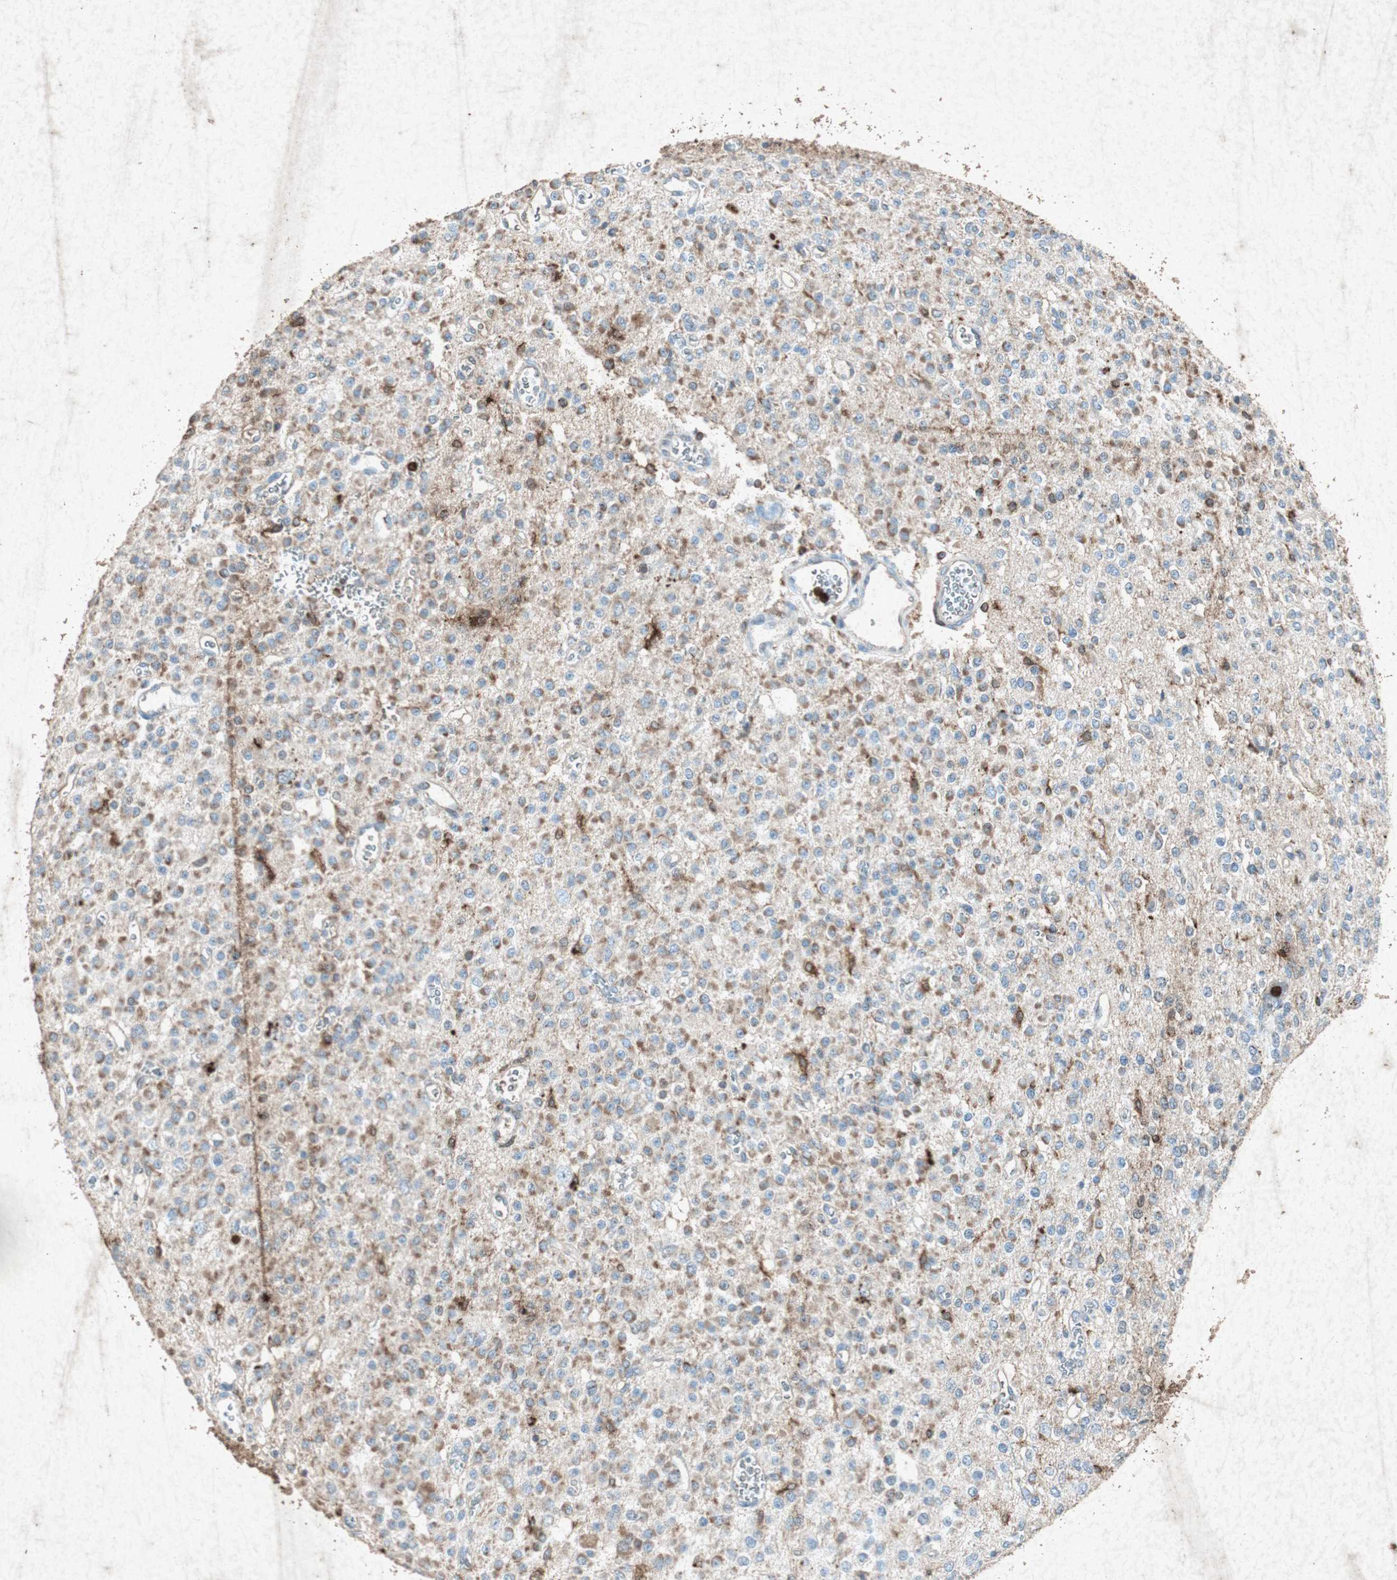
{"staining": {"intensity": "weak", "quantity": ">75%", "location": "cytoplasmic/membranous"}, "tissue": "glioma", "cell_type": "Tumor cells", "image_type": "cancer", "snomed": [{"axis": "morphology", "description": "Glioma, malignant, Low grade"}, {"axis": "topography", "description": "Brain"}], "caption": "A high-resolution photomicrograph shows immunohistochemistry (IHC) staining of glioma, which displays weak cytoplasmic/membranous staining in approximately >75% of tumor cells.", "gene": "TYROBP", "patient": {"sex": "male", "age": 38}}